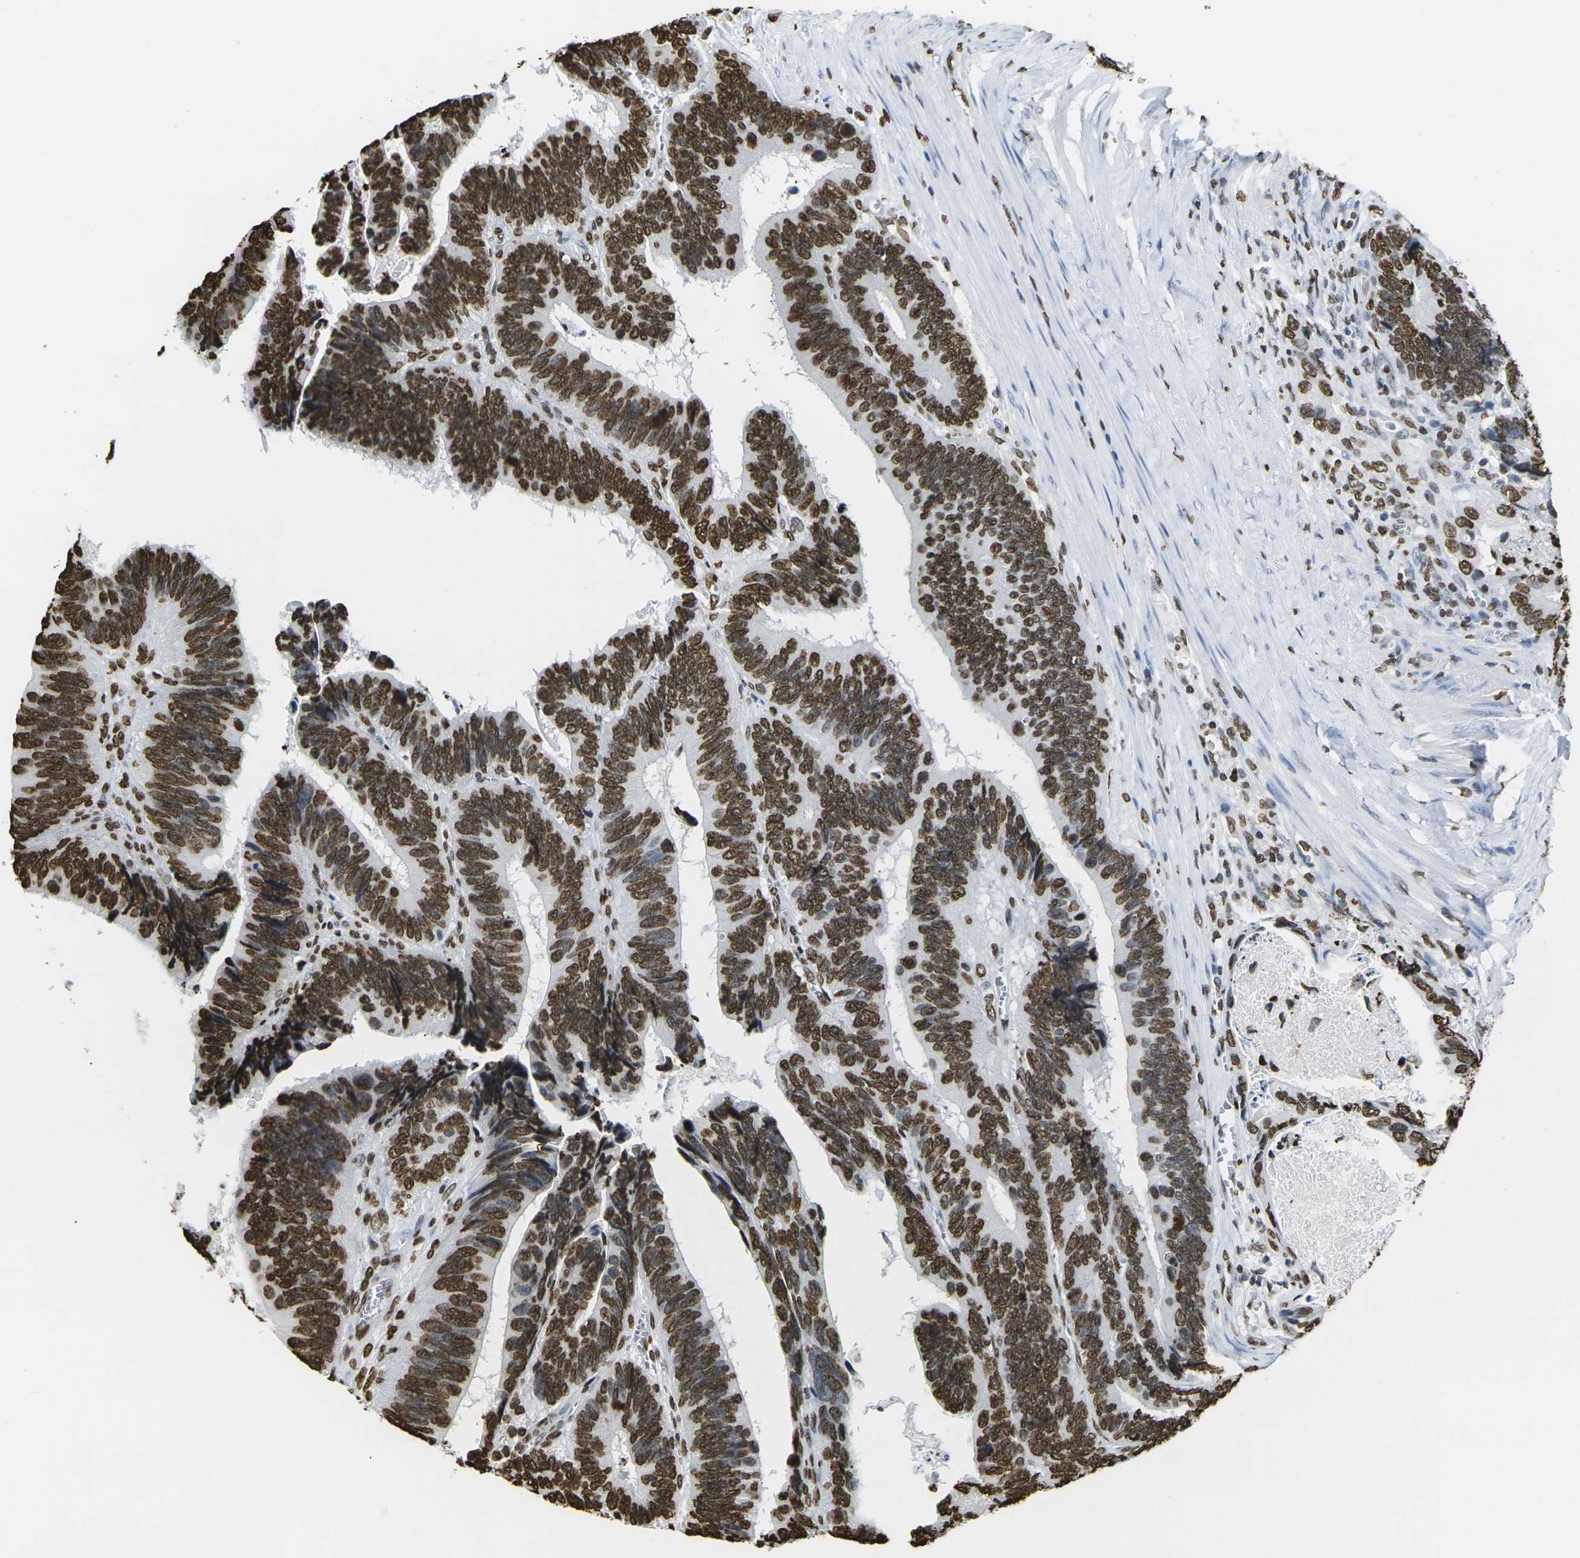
{"staining": {"intensity": "strong", "quantity": ">75%", "location": "nuclear"}, "tissue": "colorectal cancer", "cell_type": "Tumor cells", "image_type": "cancer", "snomed": [{"axis": "morphology", "description": "Adenocarcinoma, NOS"}, {"axis": "topography", "description": "Colon"}], "caption": "Immunohistochemistry (IHC) histopathology image of neoplastic tissue: colorectal cancer (adenocarcinoma) stained using immunohistochemistry demonstrates high levels of strong protein expression localized specifically in the nuclear of tumor cells, appearing as a nuclear brown color.", "gene": "DRAXIN", "patient": {"sex": "male", "age": 72}}